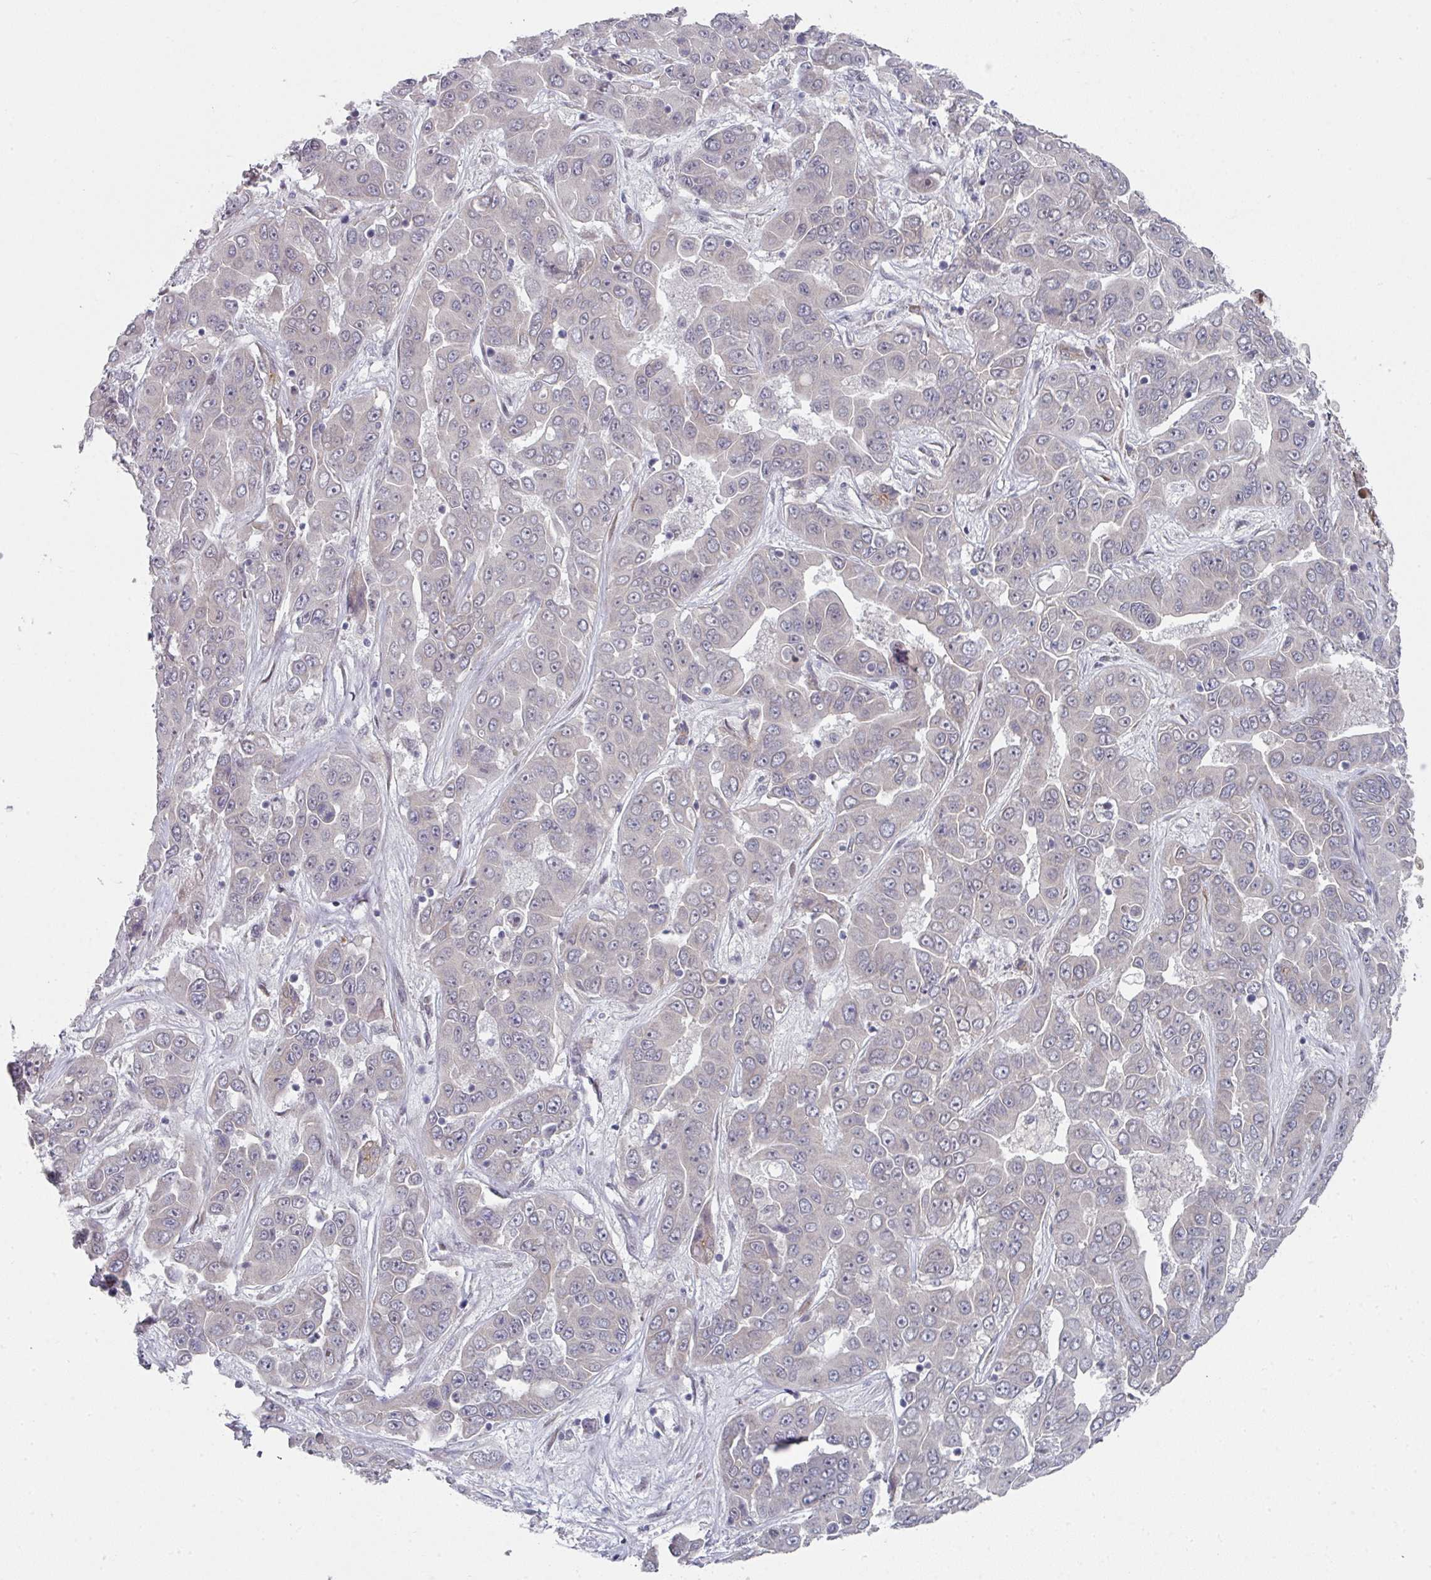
{"staining": {"intensity": "negative", "quantity": "none", "location": "none"}, "tissue": "liver cancer", "cell_type": "Tumor cells", "image_type": "cancer", "snomed": [{"axis": "morphology", "description": "Cholangiocarcinoma"}, {"axis": "topography", "description": "Liver"}], "caption": "IHC image of human liver cancer stained for a protein (brown), which demonstrates no expression in tumor cells. (Stains: DAB (3,3'-diaminobenzidine) immunohistochemistry (IHC) with hematoxylin counter stain, Microscopy: brightfield microscopy at high magnification).", "gene": "TMCC1", "patient": {"sex": "female", "age": 52}}